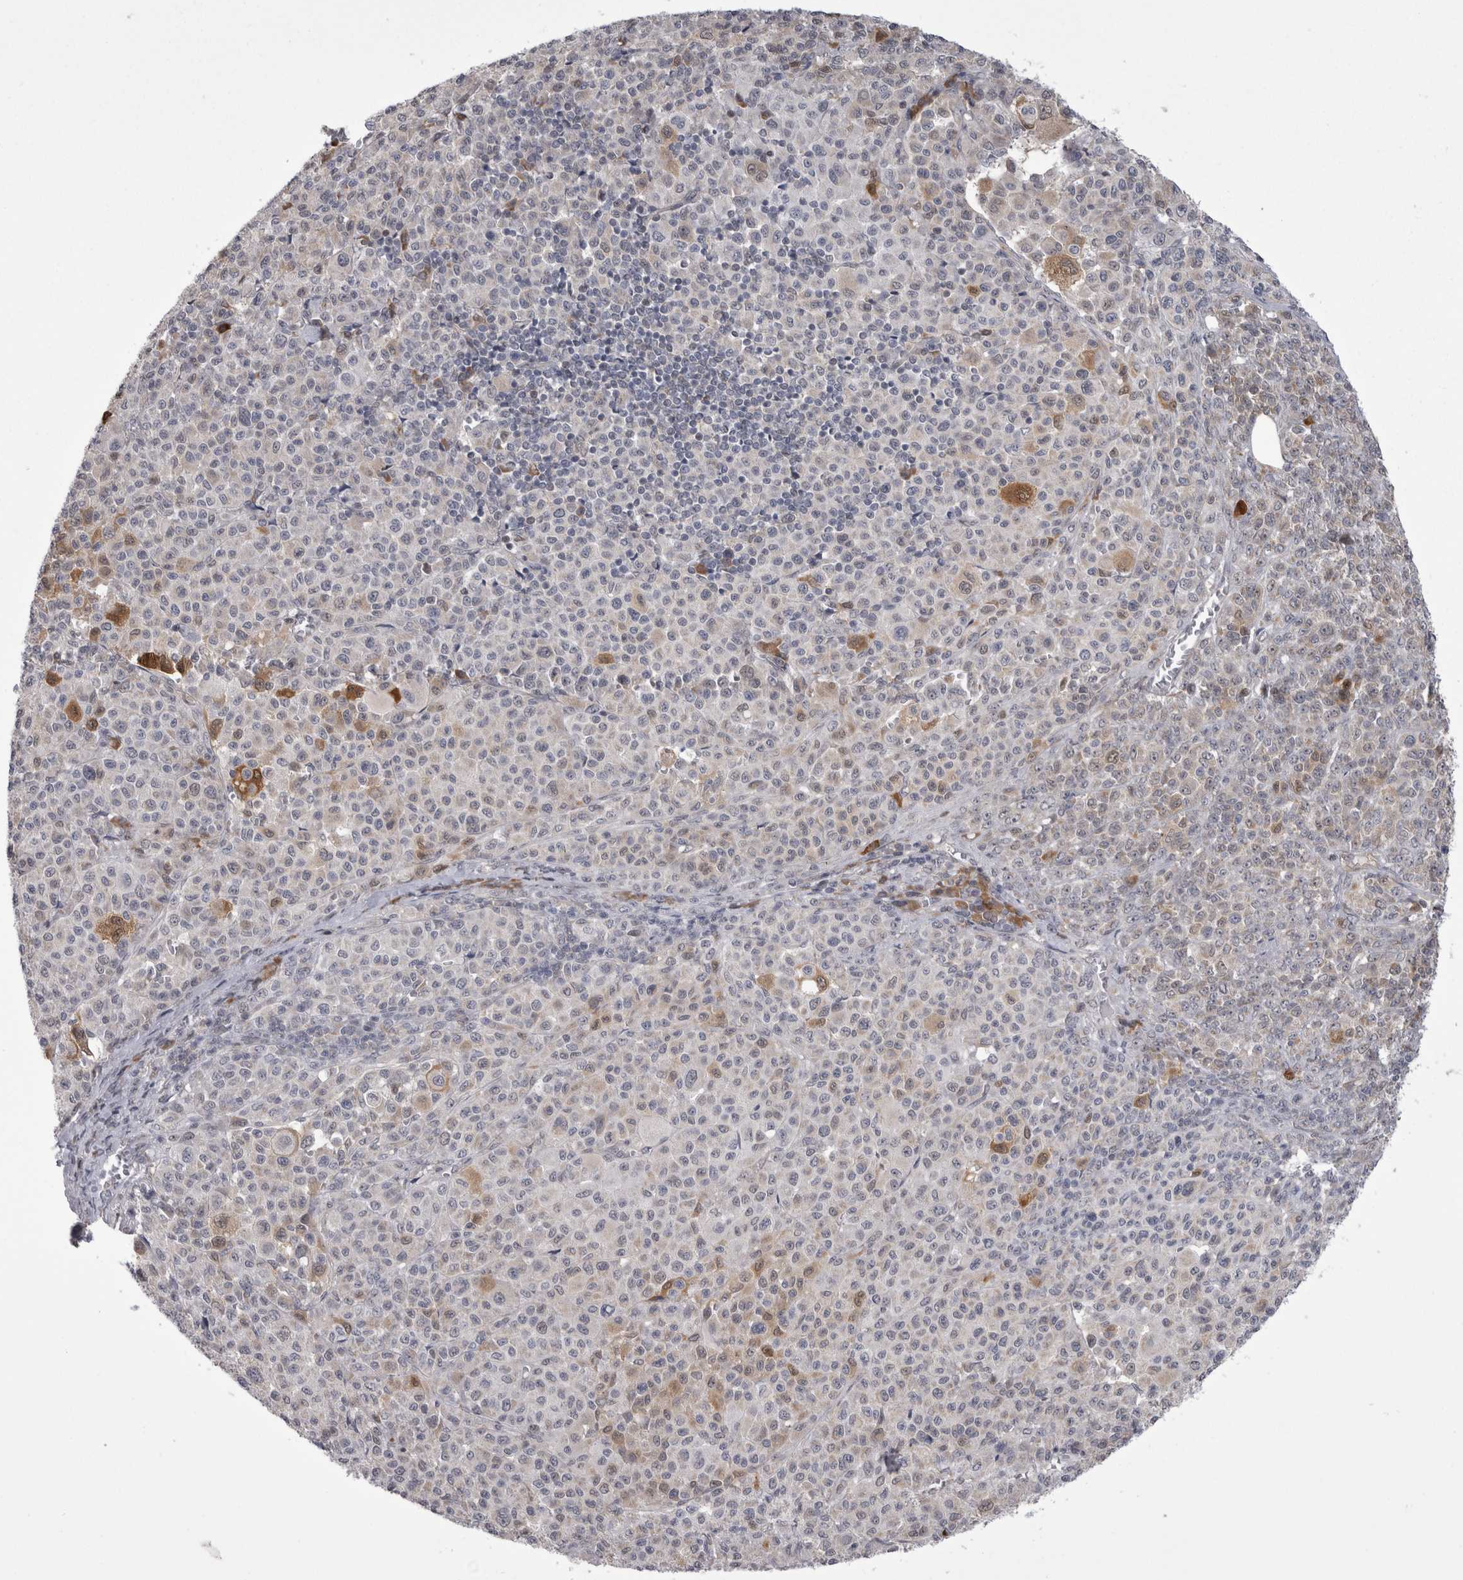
{"staining": {"intensity": "weak", "quantity": "<25%", "location": "cytoplasmic/membranous,nuclear"}, "tissue": "melanoma", "cell_type": "Tumor cells", "image_type": "cancer", "snomed": [{"axis": "morphology", "description": "Malignant melanoma, Metastatic site"}, {"axis": "topography", "description": "Skin"}], "caption": "Tumor cells are negative for protein expression in human malignant melanoma (metastatic site).", "gene": "CHIC2", "patient": {"sex": "female", "age": 74}}